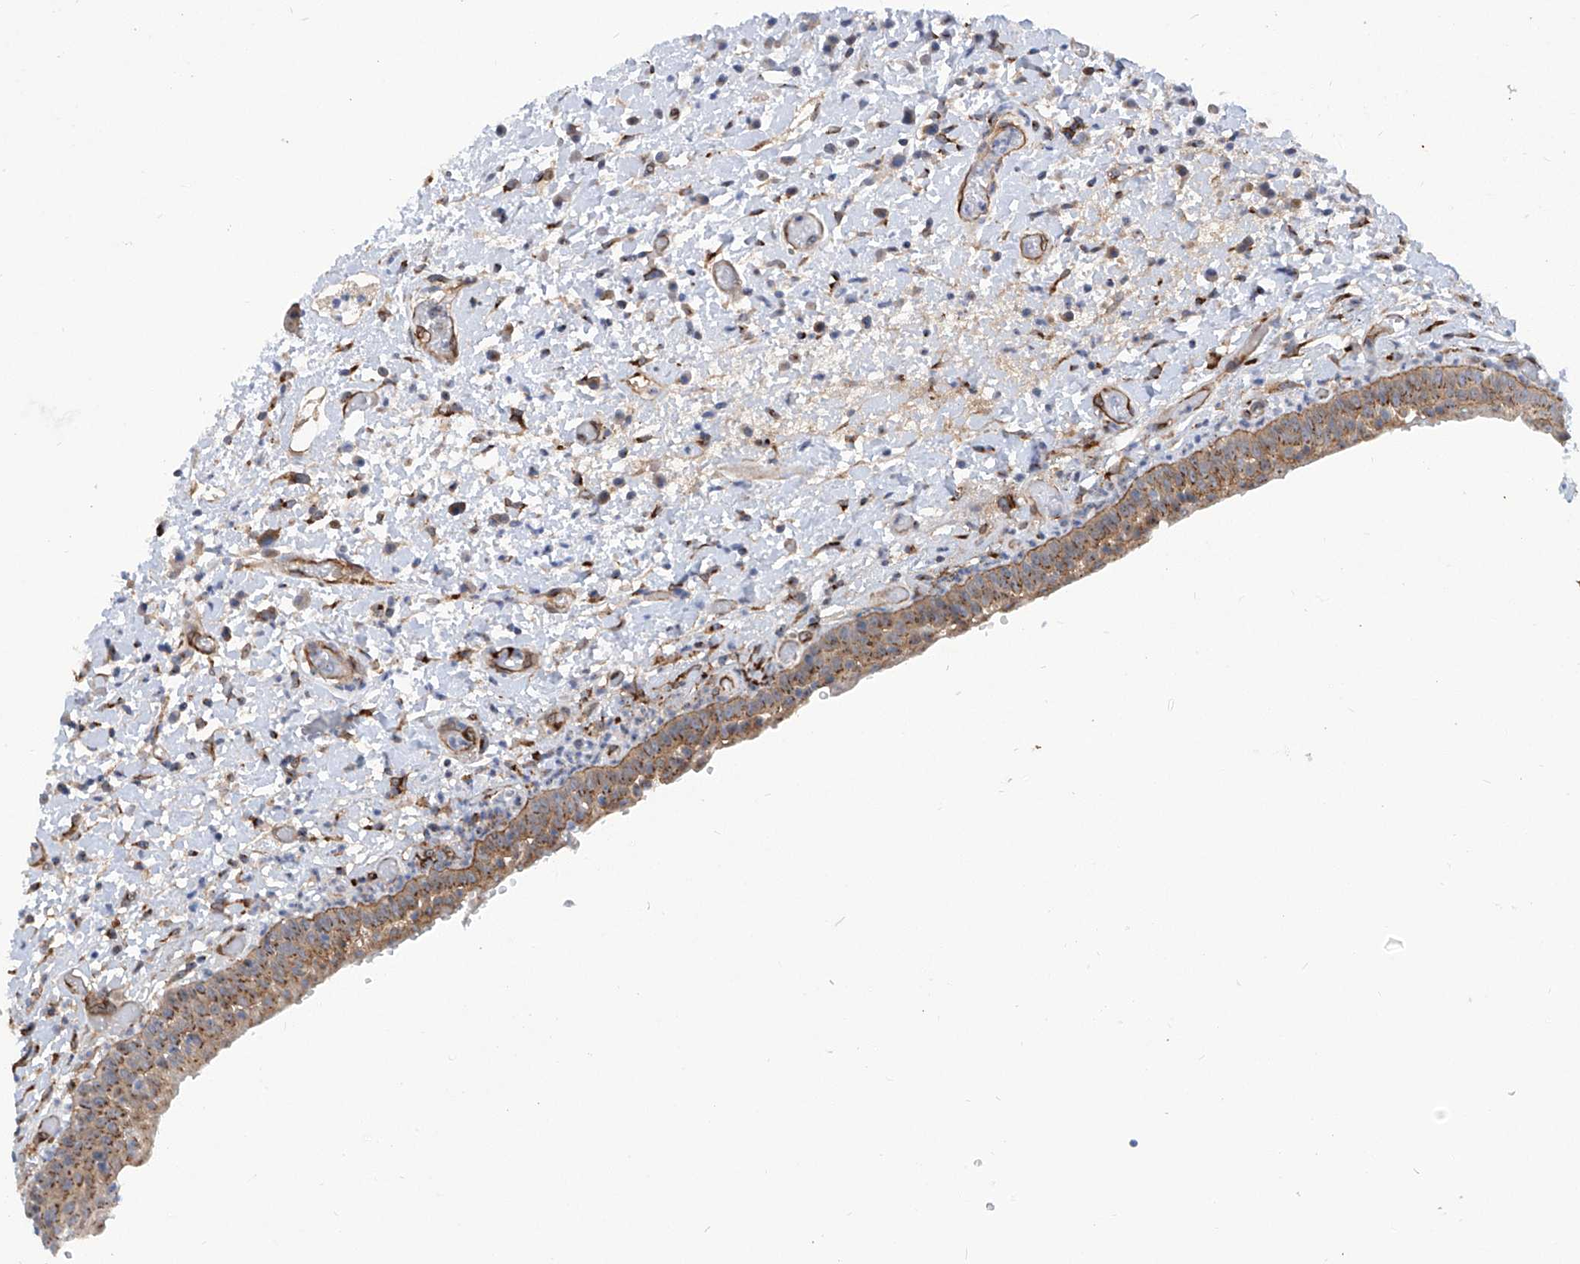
{"staining": {"intensity": "moderate", "quantity": "25%-75%", "location": "cytoplasmic/membranous"}, "tissue": "oral mucosa", "cell_type": "Squamous epithelial cells", "image_type": "normal", "snomed": [{"axis": "morphology", "description": "Normal tissue, NOS"}, {"axis": "topography", "description": "Oral tissue"}], "caption": "Protein expression analysis of normal human oral mucosa reveals moderate cytoplasmic/membranous staining in about 25%-75% of squamous epithelial cells. (brown staining indicates protein expression, while blue staining denotes nuclei).", "gene": "ZNF490", "patient": {"sex": "female", "age": 76}}